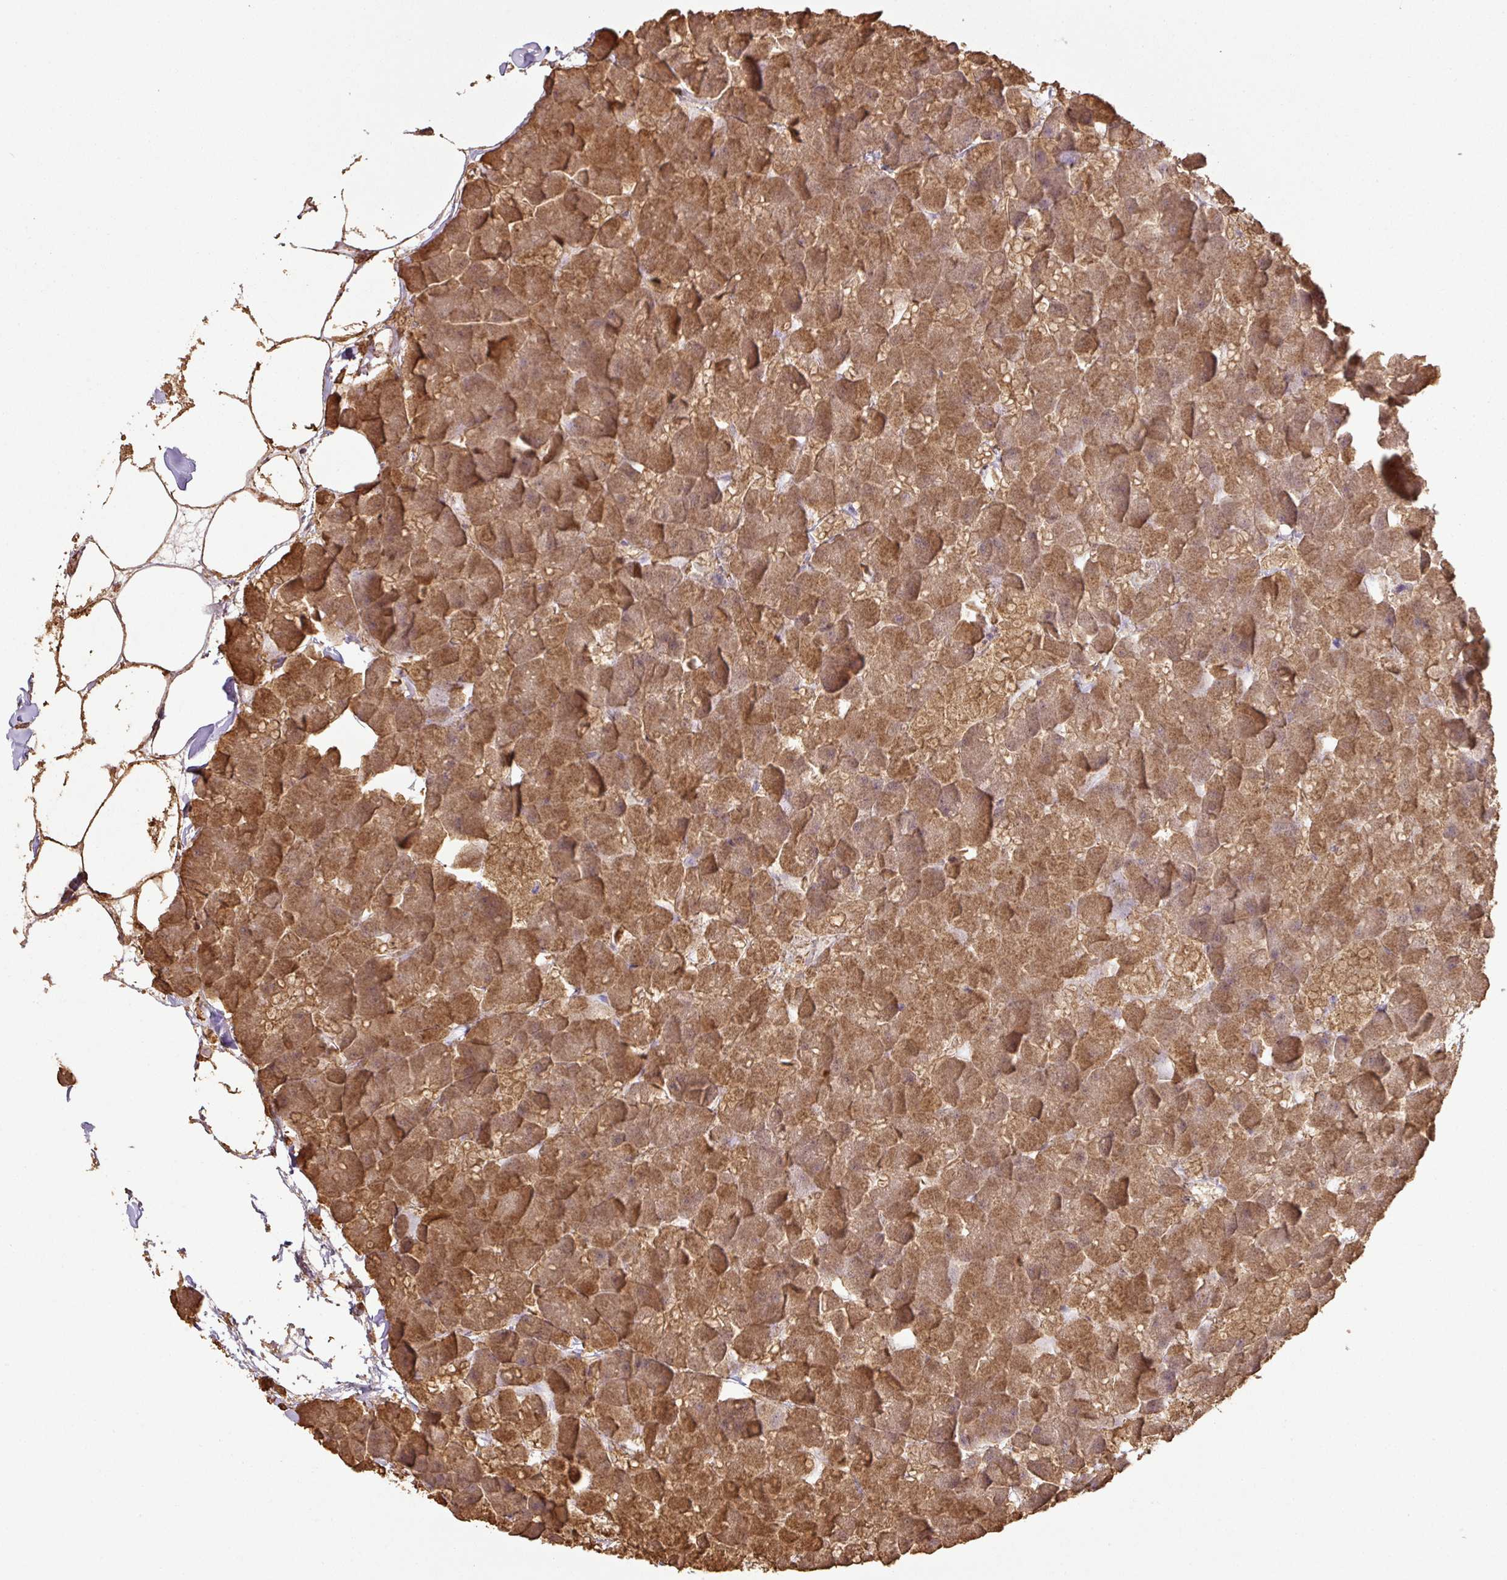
{"staining": {"intensity": "moderate", "quantity": ">75%", "location": "cytoplasmic/membranous"}, "tissue": "pancreas", "cell_type": "Exocrine glandular cells", "image_type": "normal", "snomed": [{"axis": "morphology", "description": "Normal tissue, NOS"}, {"axis": "topography", "description": "Pancreas"}], "caption": "This is an image of immunohistochemistry staining of unremarkable pancreas, which shows moderate staining in the cytoplasmic/membranous of exocrine glandular cells.", "gene": "ATAT1", "patient": {"sex": "male", "age": 35}}